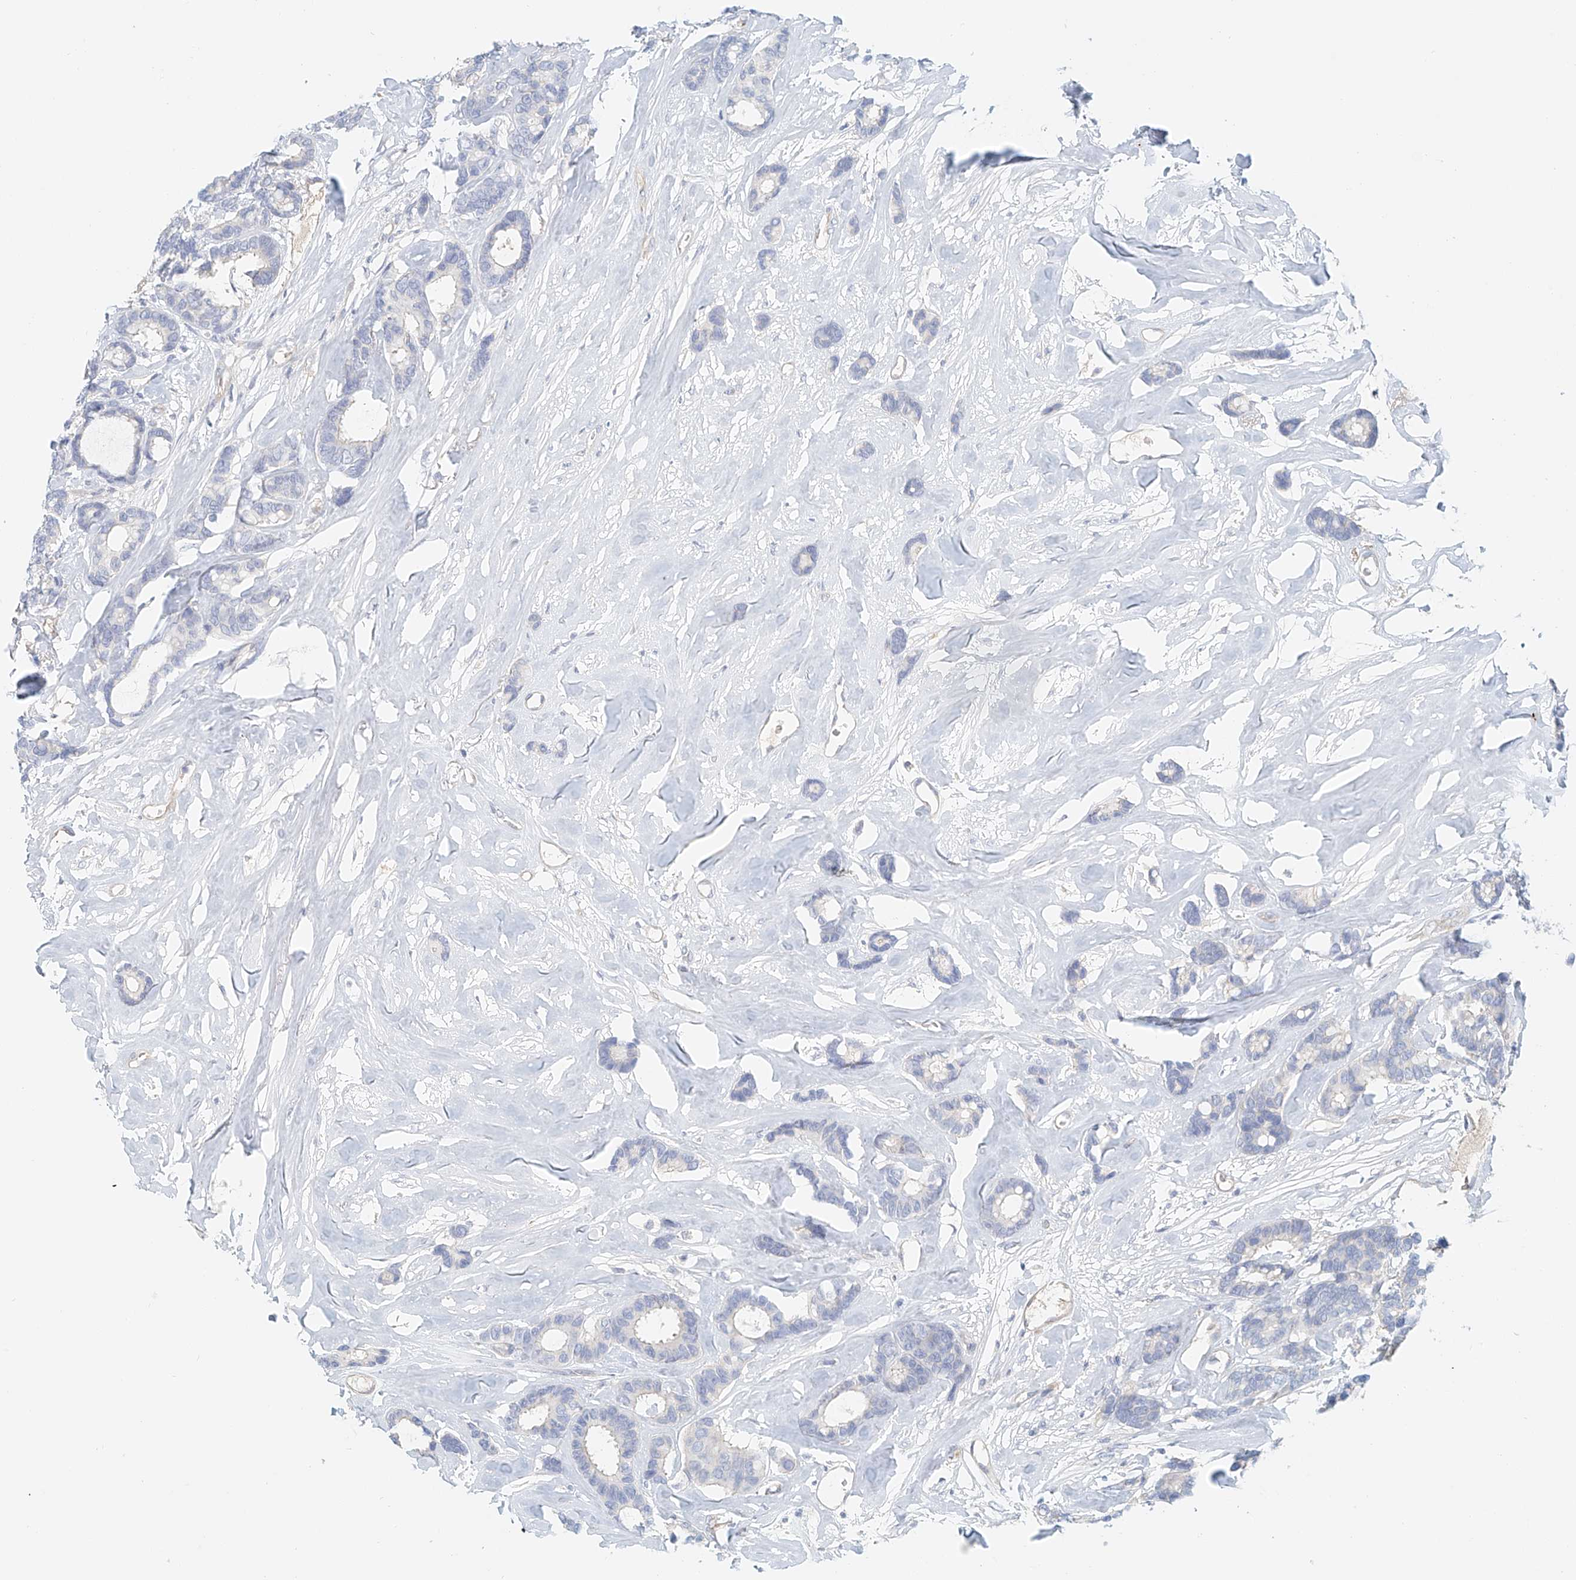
{"staining": {"intensity": "negative", "quantity": "none", "location": "none"}, "tissue": "breast cancer", "cell_type": "Tumor cells", "image_type": "cancer", "snomed": [{"axis": "morphology", "description": "Duct carcinoma"}, {"axis": "topography", "description": "Breast"}], "caption": "DAB immunohistochemical staining of breast intraductal carcinoma exhibits no significant positivity in tumor cells. (DAB immunohistochemistry, high magnification).", "gene": "FRYL", "patient": {"sex": "female", "age": 87}}